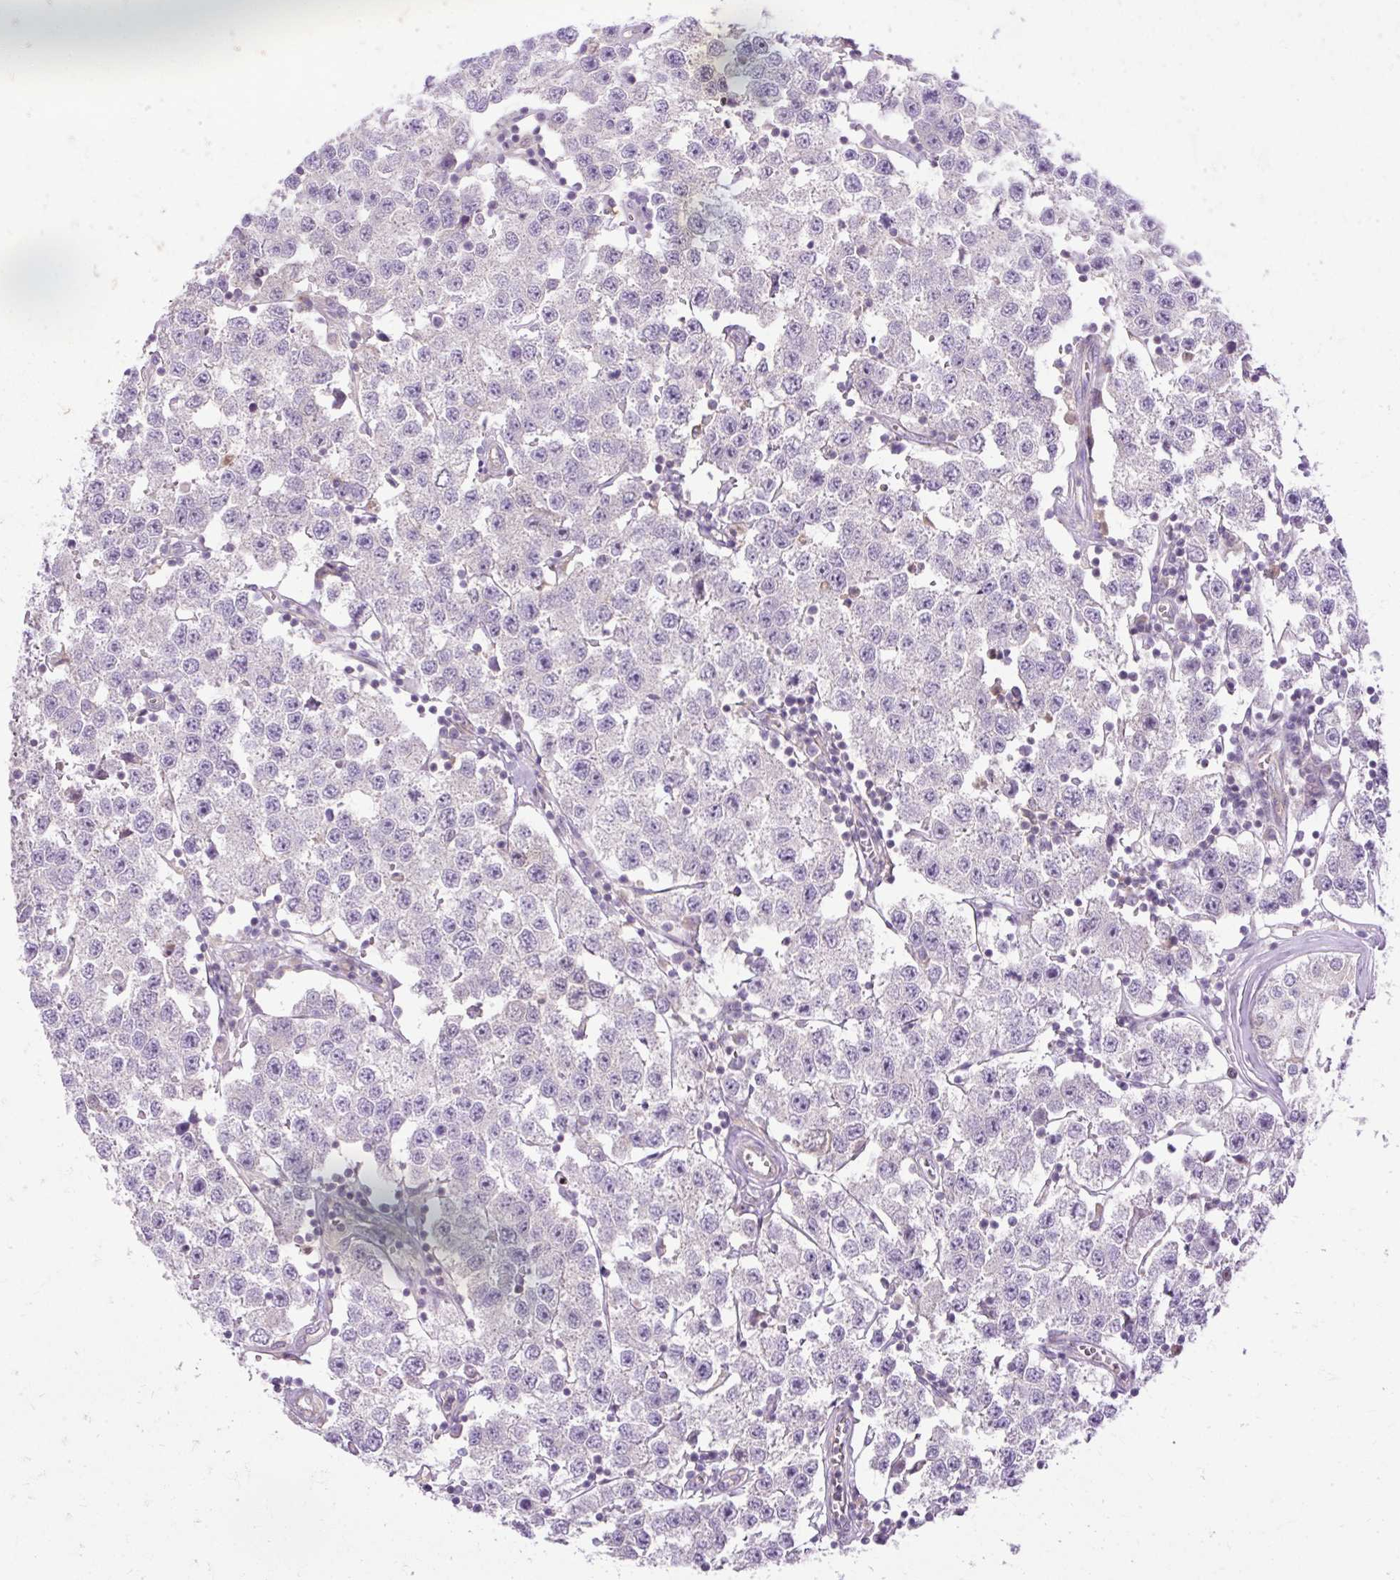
{"staining": {"intensity": "negative", "quantity": "none", "location": "none"}, "tissue": "testis cancer", "cell_type": "Tumor cells", "image_type": "cancer", "snomed": [{"axis": "morphology", "description": "Seminoma, NOS"}, {"axis": "topography", "description": "Testis"}], "caption": "Tumor cells are negative for brown protein staining in testis seminoma.", "gene": "HEXB", "patient": {"sex": "male", "age": 34}}